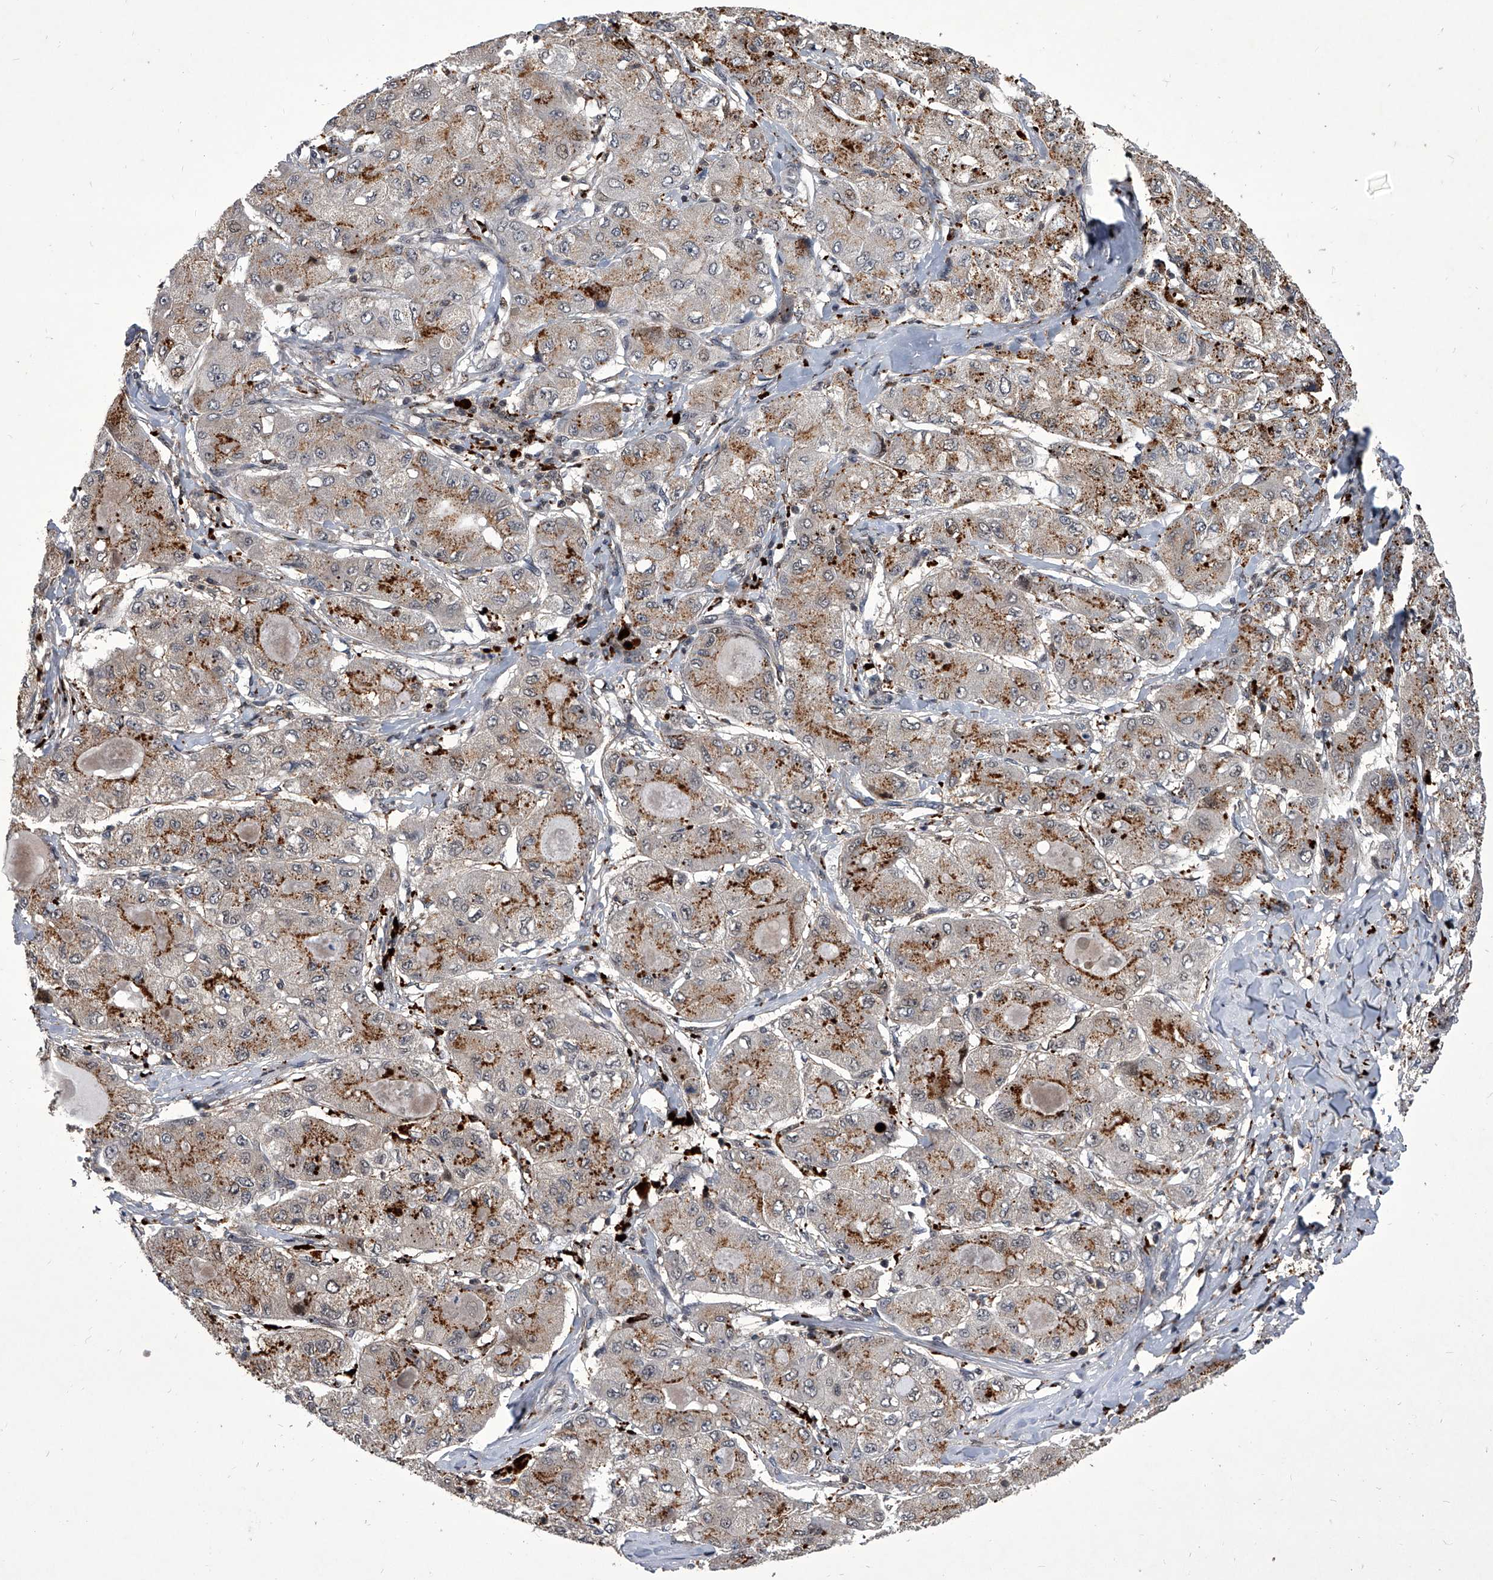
{"staining": {"intensity": "moderate", "quantity": "25%-75%", "location": "cytoplasmic/membranous"}, "tissue": "liver cancer", "cell_type": "Tumor cells", "image_type": "cancer", "snomed": [{"axis": "morphology", "description": "Carcinoma, Hepatocellular, NOS"}, {"axis": "topography", "description": "Liver"}], "caption": "Human liver hepatocellular carcinoma stained for a protein (brown) reveals moderate cytoplasmic/membranous positive expression in about 25%-75% of tumor cells.", "gene": "CMTR1", "patient": {"sex": "male", "age": 80}}